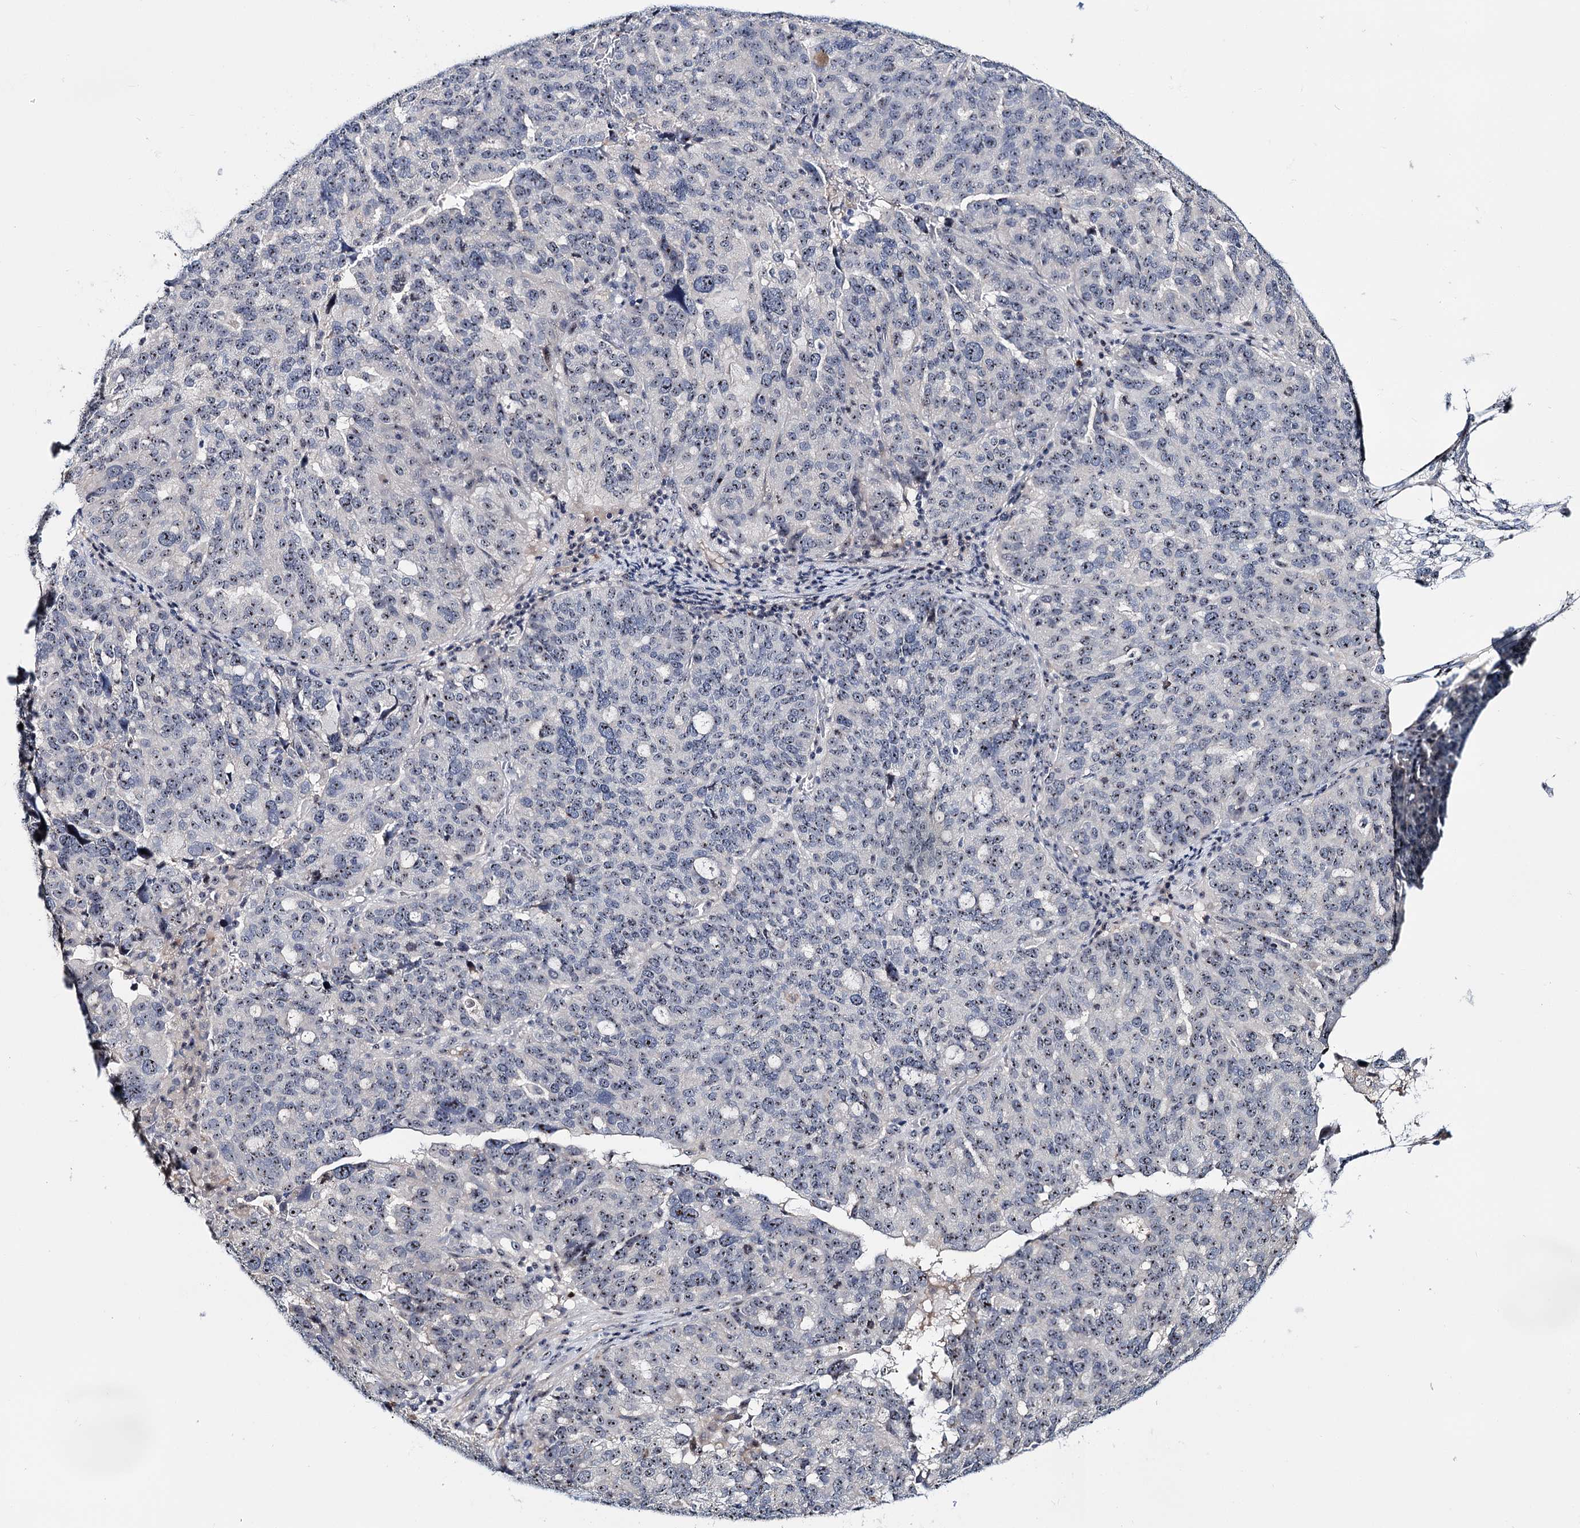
{"staining": {"intensity": "weak", "quantity": "25%-75%", "location": "nuclear"}, "tissue": "ovarian cancer", "cell_type": "Tumor cells", "image_type": "cancer", "snomed": [{"axis": "morphology", "description": "Cystadenocarcinoma, serous, NOS"}, {"axis": "topography", "description": "Ovary"}], "caption": "Immunohistochemistry of human serous cystadenocarcinoma (ovarian) displays low levels of weak nuclear staining in approximately 25%-75% of tumor cells.", "gene": "SUPT20H", "patient": {"sex": "female", "age": 59}}